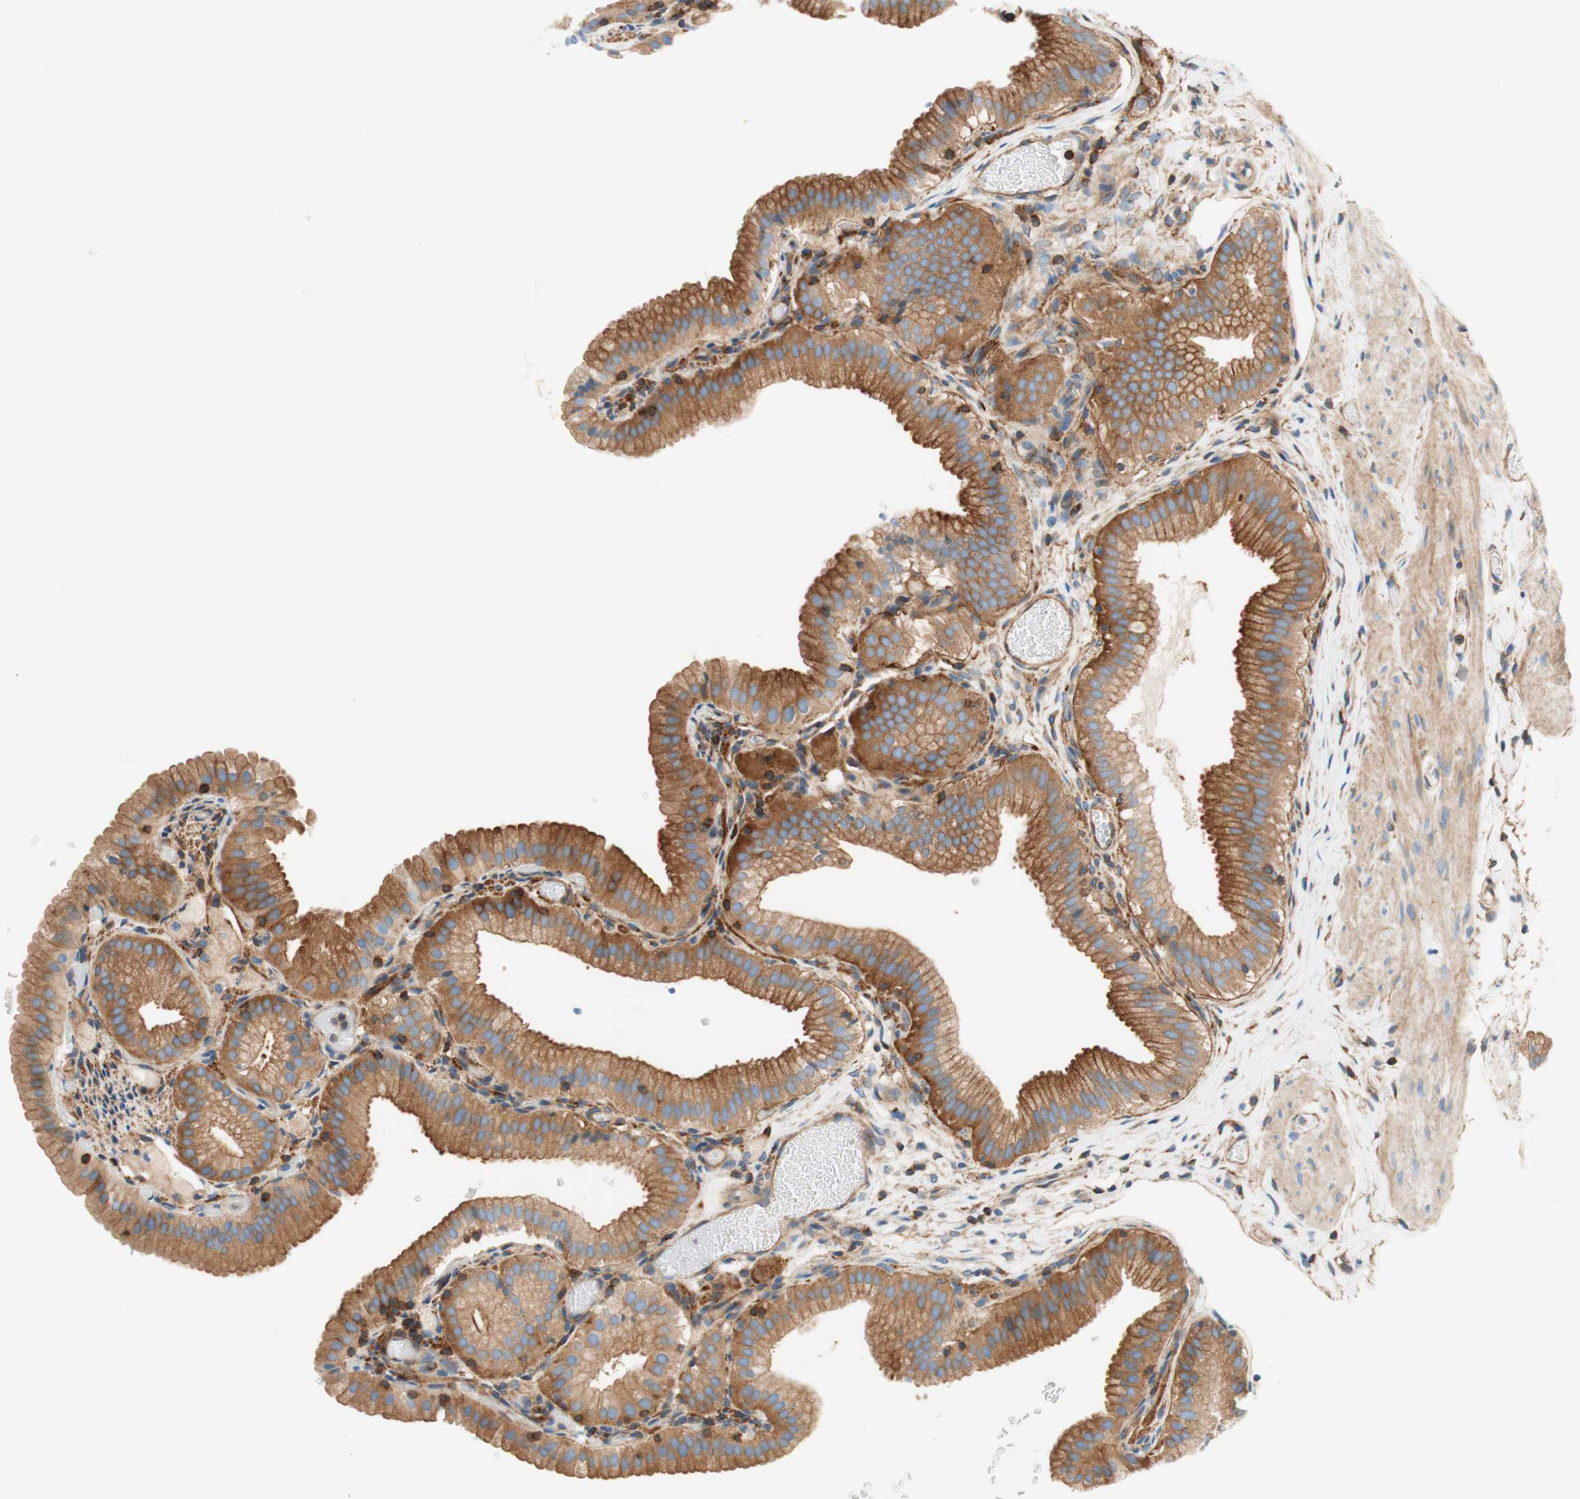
{"staining": {"intensity": "strong", "quantity": ">75%", "location": "cytoplasmic/membranous"}, "tissue": "gallbladder", "cell_type": "Glandular cells", "image_type": "normal", "snomed": [{"axis": "morphology", "description": "Normal tissue, NOS"}, {"axis": "topography", "description": "Gallbladder"}], "caption": "This photomicrograph shows normal gallbladder stained with IHC to label a protein in brown. The cytoplasmic/membranous of glandular cells show strong positivity for the protein. Nuclei are counter-stained blue.", "gene": "VPS26A", "patient": {"sex": "male", "age": 54}}